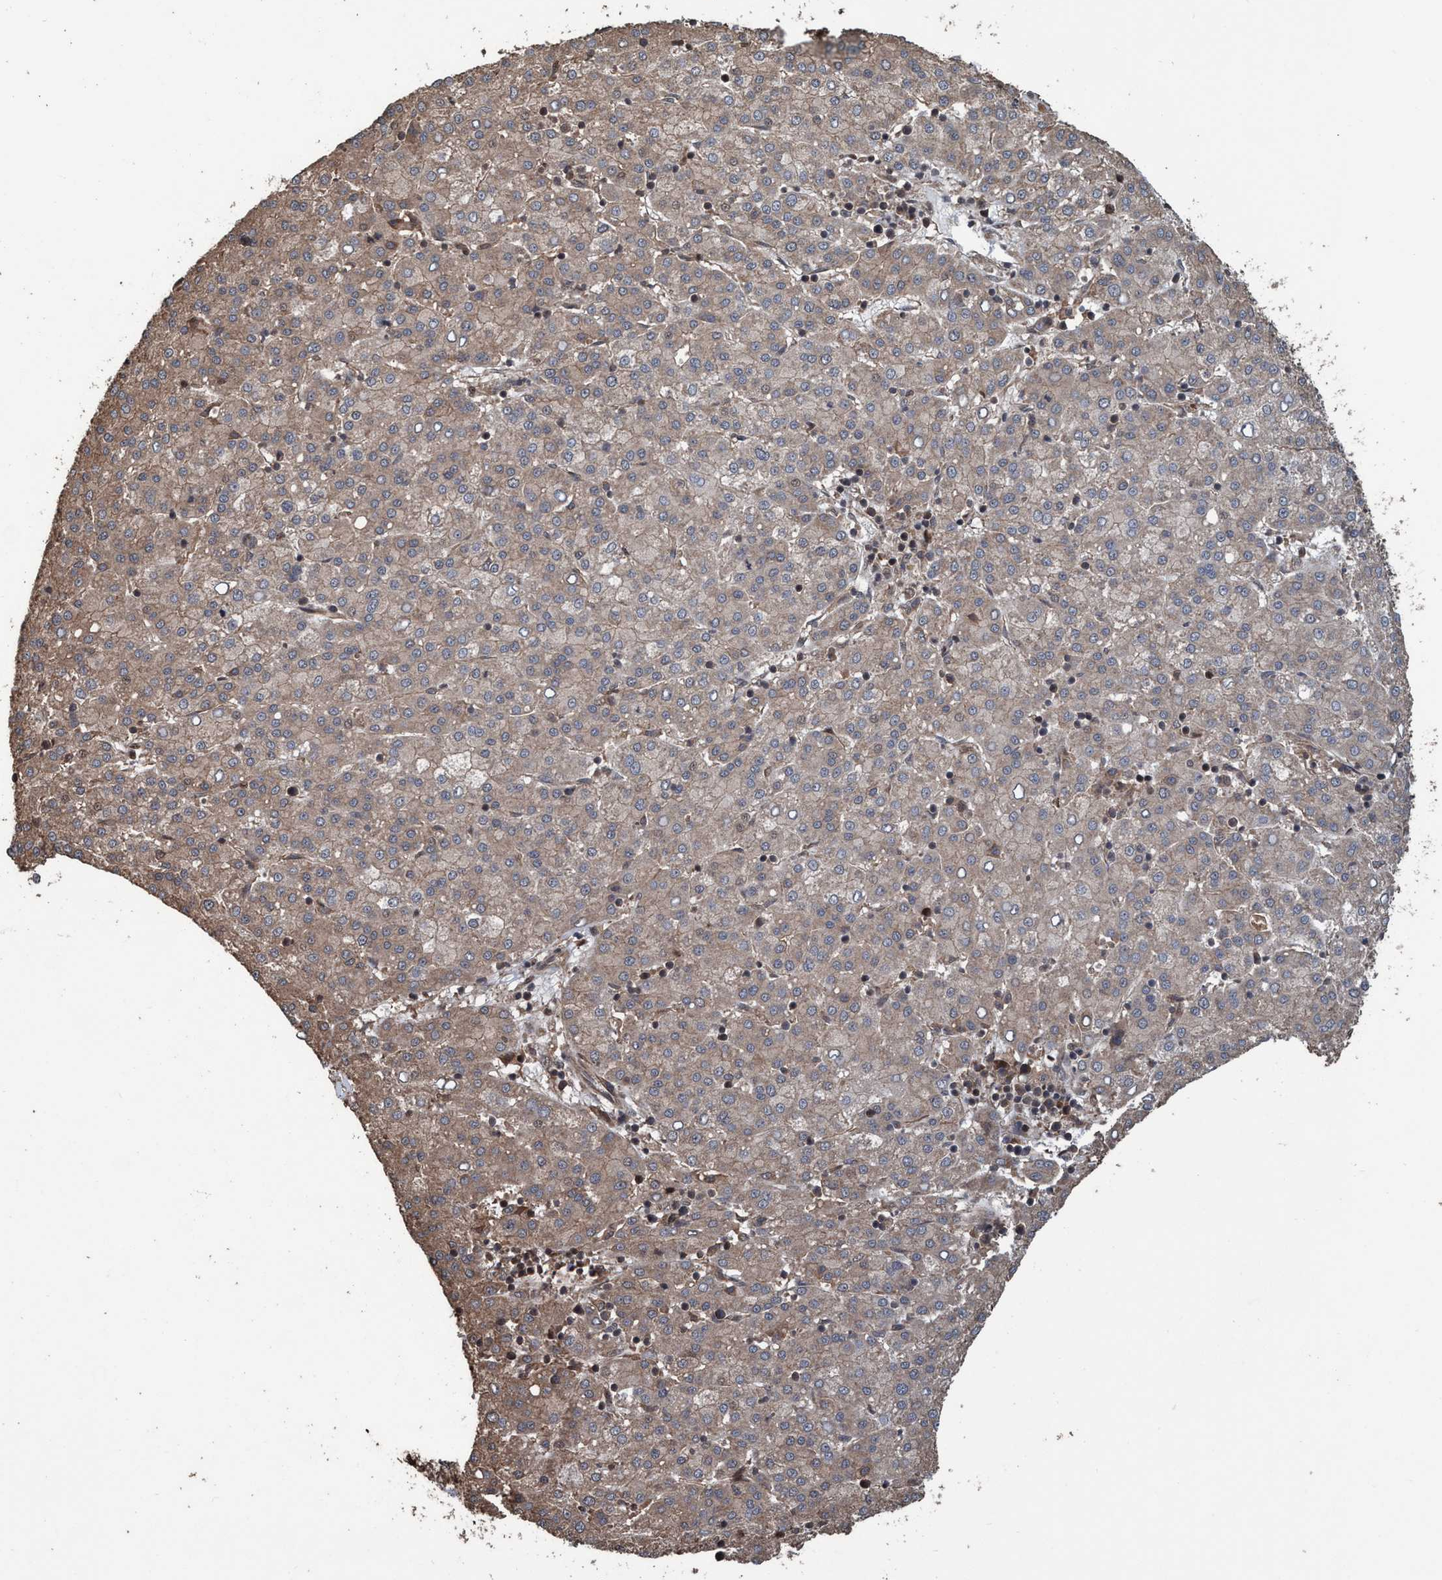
{"staining": {"intensity": "weak", "quantity": ">75%", "location": "cytoplasmic/membranous"}, "tissue": "liver cancer", "cell_type": "Tumor cells", "image_type": "cancer", "snomed": [{"axis": "morphology", "description": "Carcinoma, Hepatocellular, NOS"}, {"axis": "topography", "description": "Liver"}], "caption": "This histopathology image exhibits hepatocellular carcinoma (liver) stained with IHC to label a protein in brown. The cytoplasmic/membranous of tumor cells show weak positivity for the protein. Nuclei are counter-stained blue.", "gene": "TRPC7", "patient": {"sex": "female", "age": 58}}